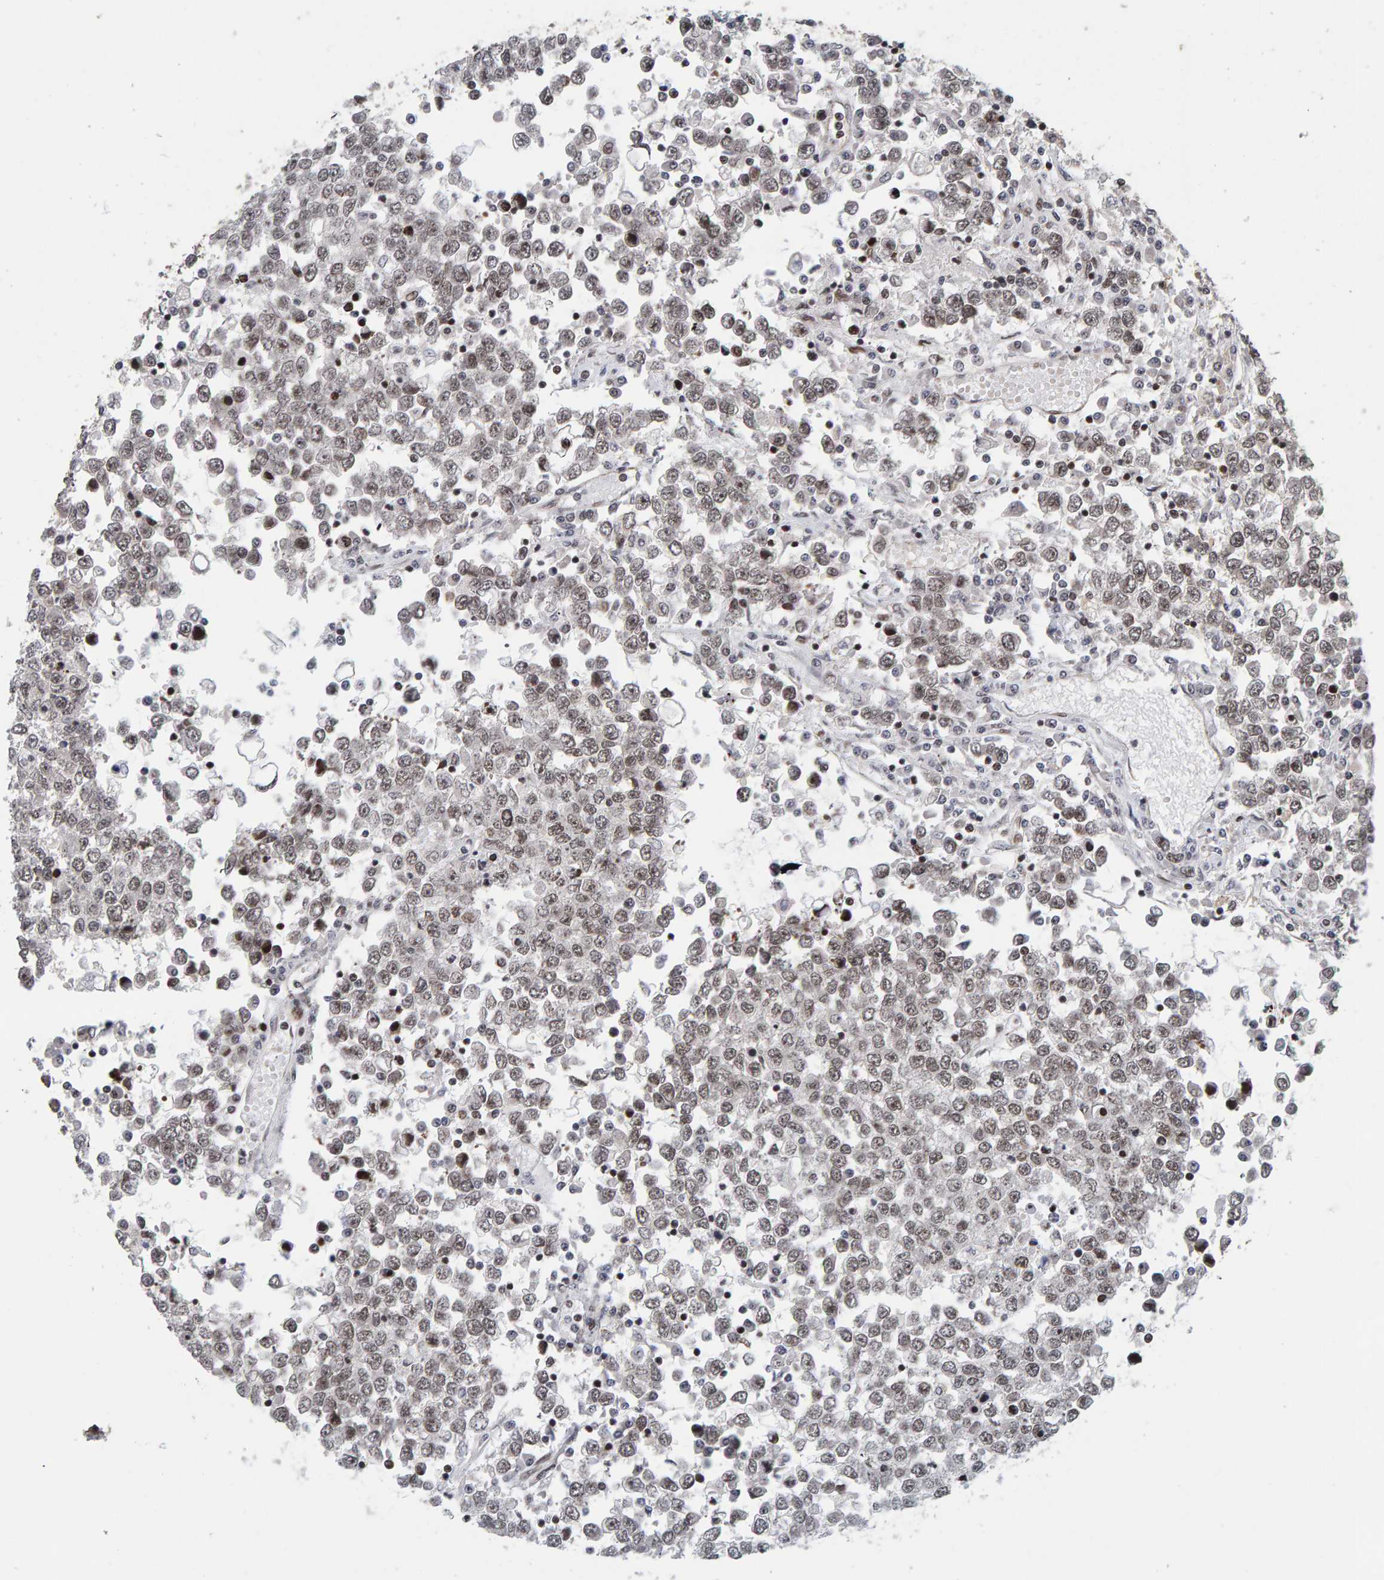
{"staining": {"intensity": "weak", "quantity": "25%-75%", "location": "nuclear"}, "tissue": "testis cancer", "cell_type": "Tumor cells", "image_type": "cancer", "snomed": [{"axis": "morphology", "description": "Seminoma, NOS"}, {"axis": "topography", "description": "Testis"}], "caption": "A low amount of weak nuclear positivity is present in about 25%-75% of tumor cells in testis seminoma tissue.", "gene": "CHD4", "patient": {"sex": "male", "age": 65}}